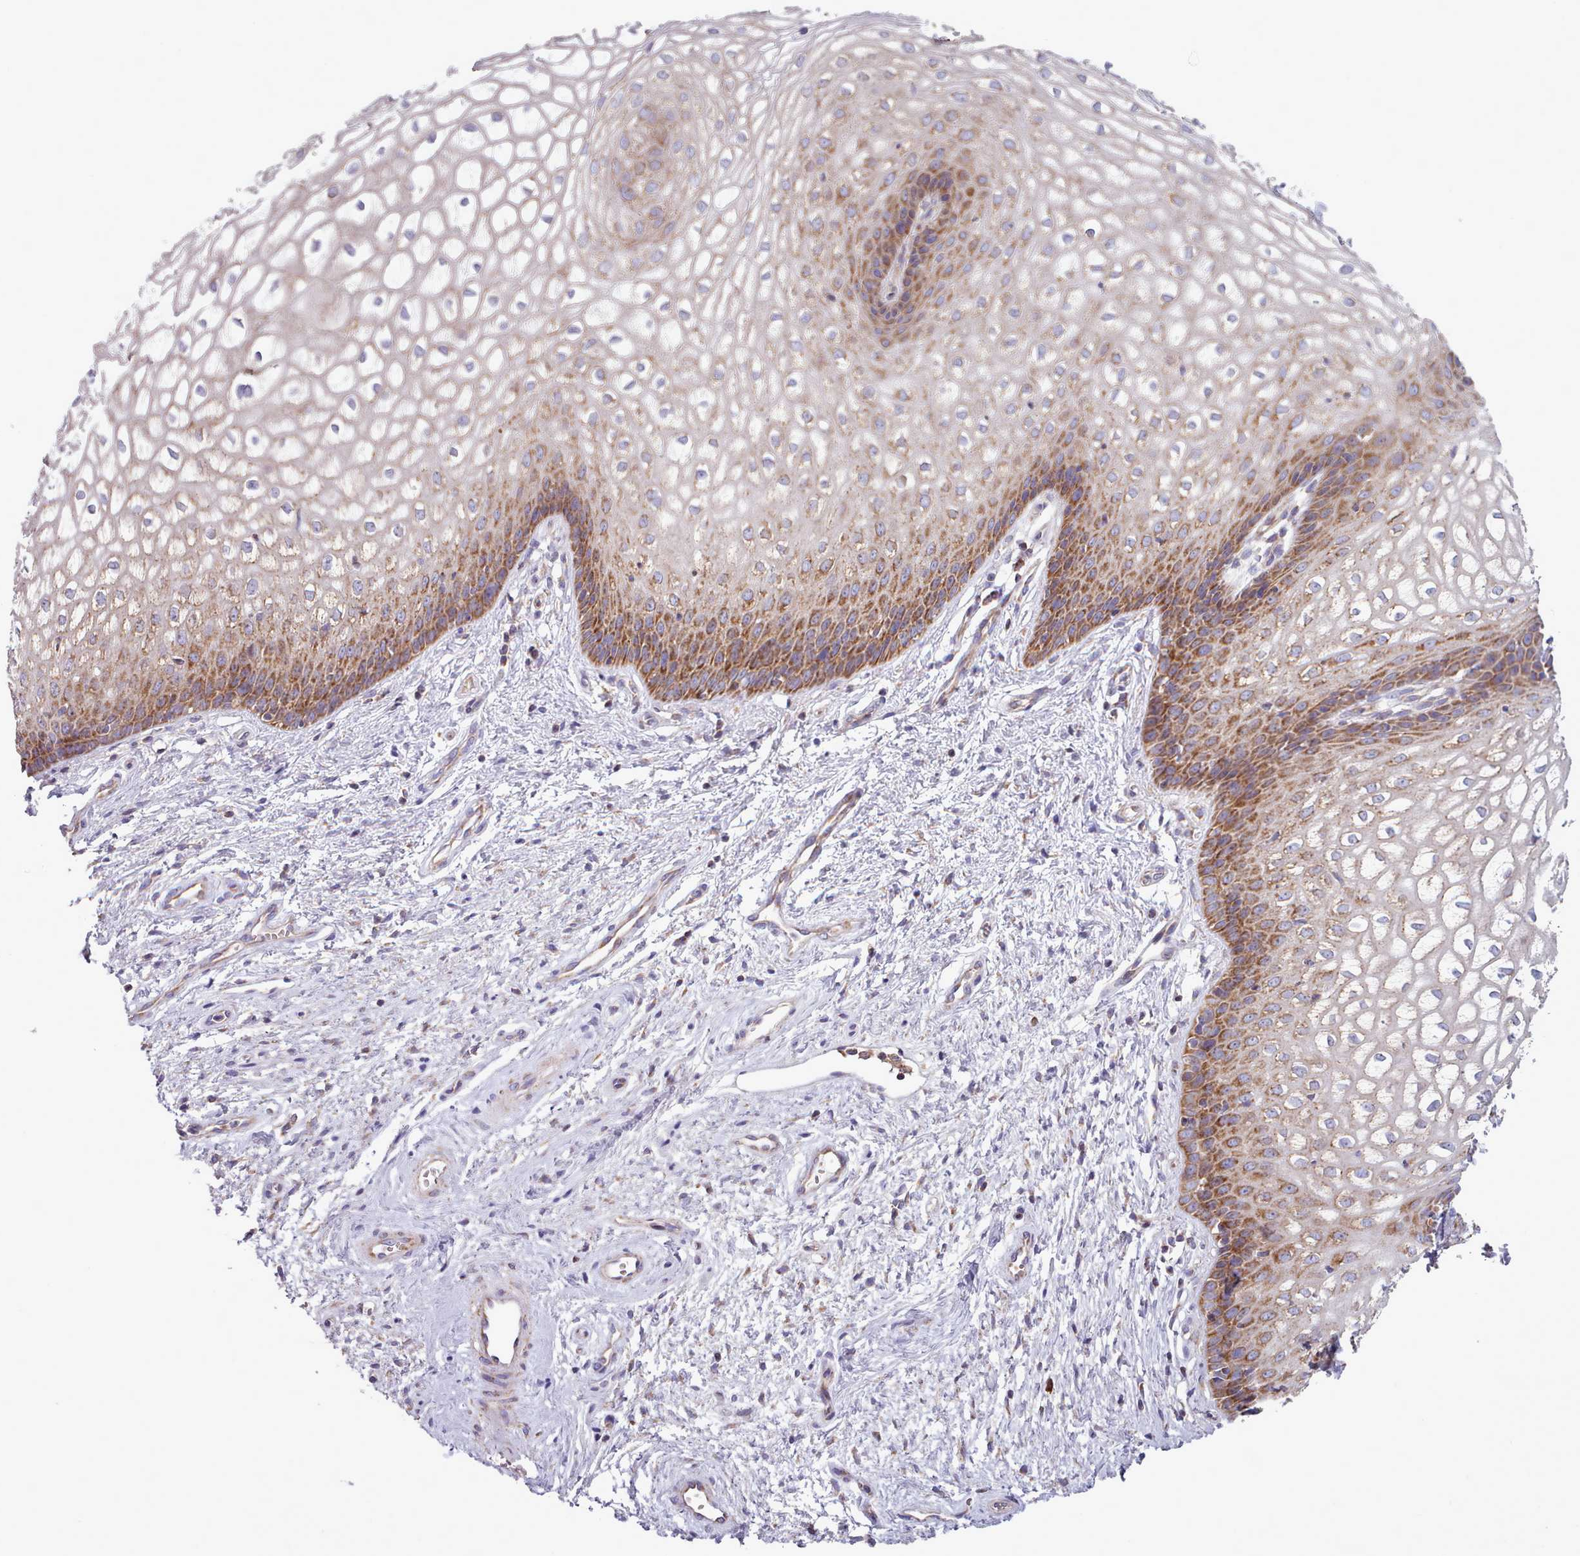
{"staining": {"intensity": "strong", "quantity": "25%-75%", "location": "cytoplasmic/membranous"}, "tissue": "vagina", "cell_type": "Squamous epithelial cells", "image_type": "normal", "snomed": [{"axis": "morphology", "description": "Normal tissue, NOS"}, {"axis": "topography", "description": "Vagina"}], "caption": "Brown immunohistochemical staining in unremarkable vagina demonstrates strong cytoplasmic/membranous expression in approximately 25%-75% of squamous epithelial cells.", "gene": "SRP54", "patient": {"sex": "female", "age": 34}}